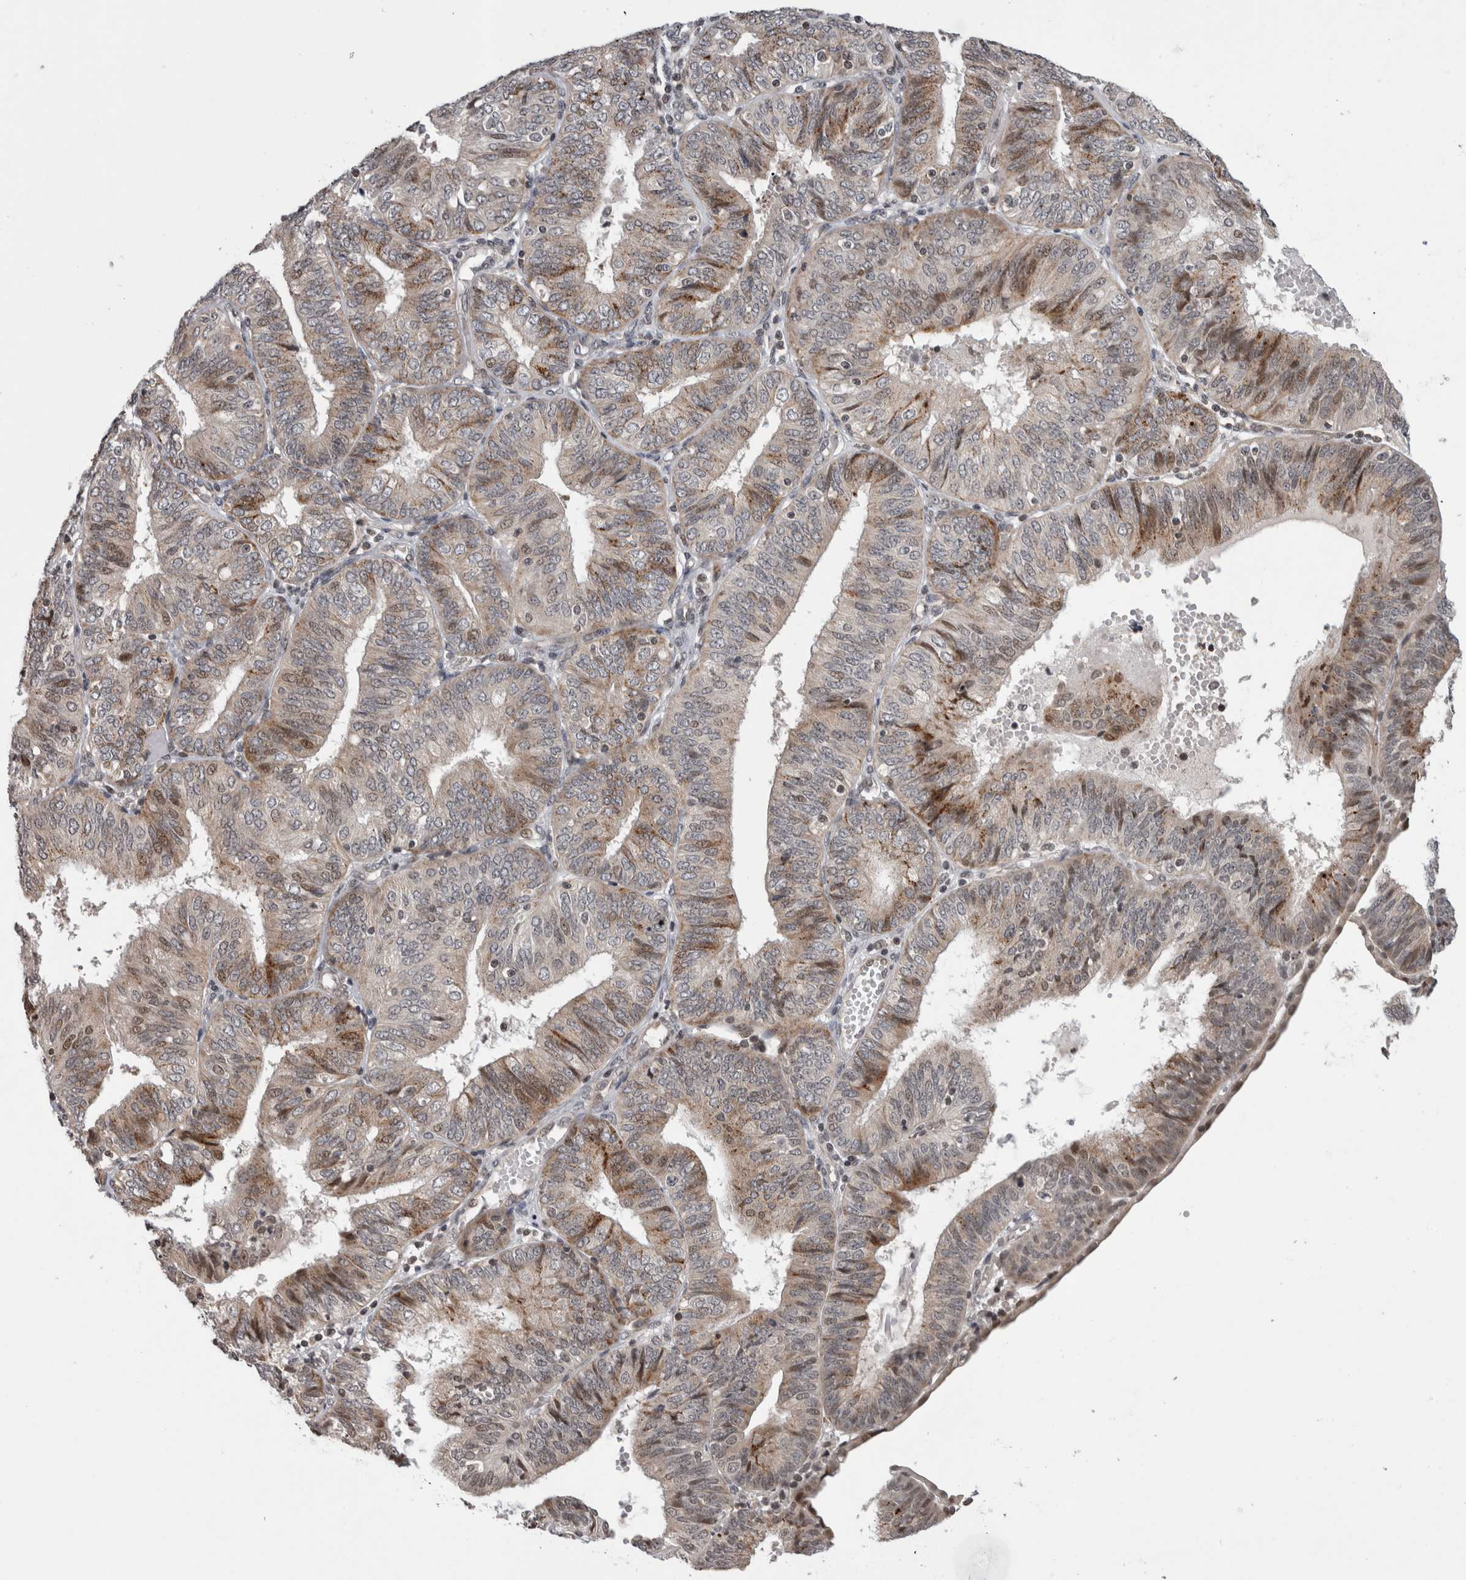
{"staining": {"intensity": "moderate", "quantity": "<25%", "location": "cytoplasmic/membranous,nuclear"}, "tissue": "endometrial cancer", "cell_type": "Tumor cells", "image_type": "cancer", "snomed": [{"axis": "morphology", "description": "Adenocarcinoma, NOS"}, {"axis": "topography", "description": "Endometrium"}], "caption": "IHC micrograph of neoplastic tissue: endometrial cancer stained using immunohistochemistry (IHC) exhibits low levels of moderate protein expression localized specifically in the cytoplasmic/membranous and nuclear of tumor cells, appearing as a cytoplasmic/membranous and nuclear brown color.", "gene": "ZBTB11", "patient": {"sex": "female", "age": 58}}